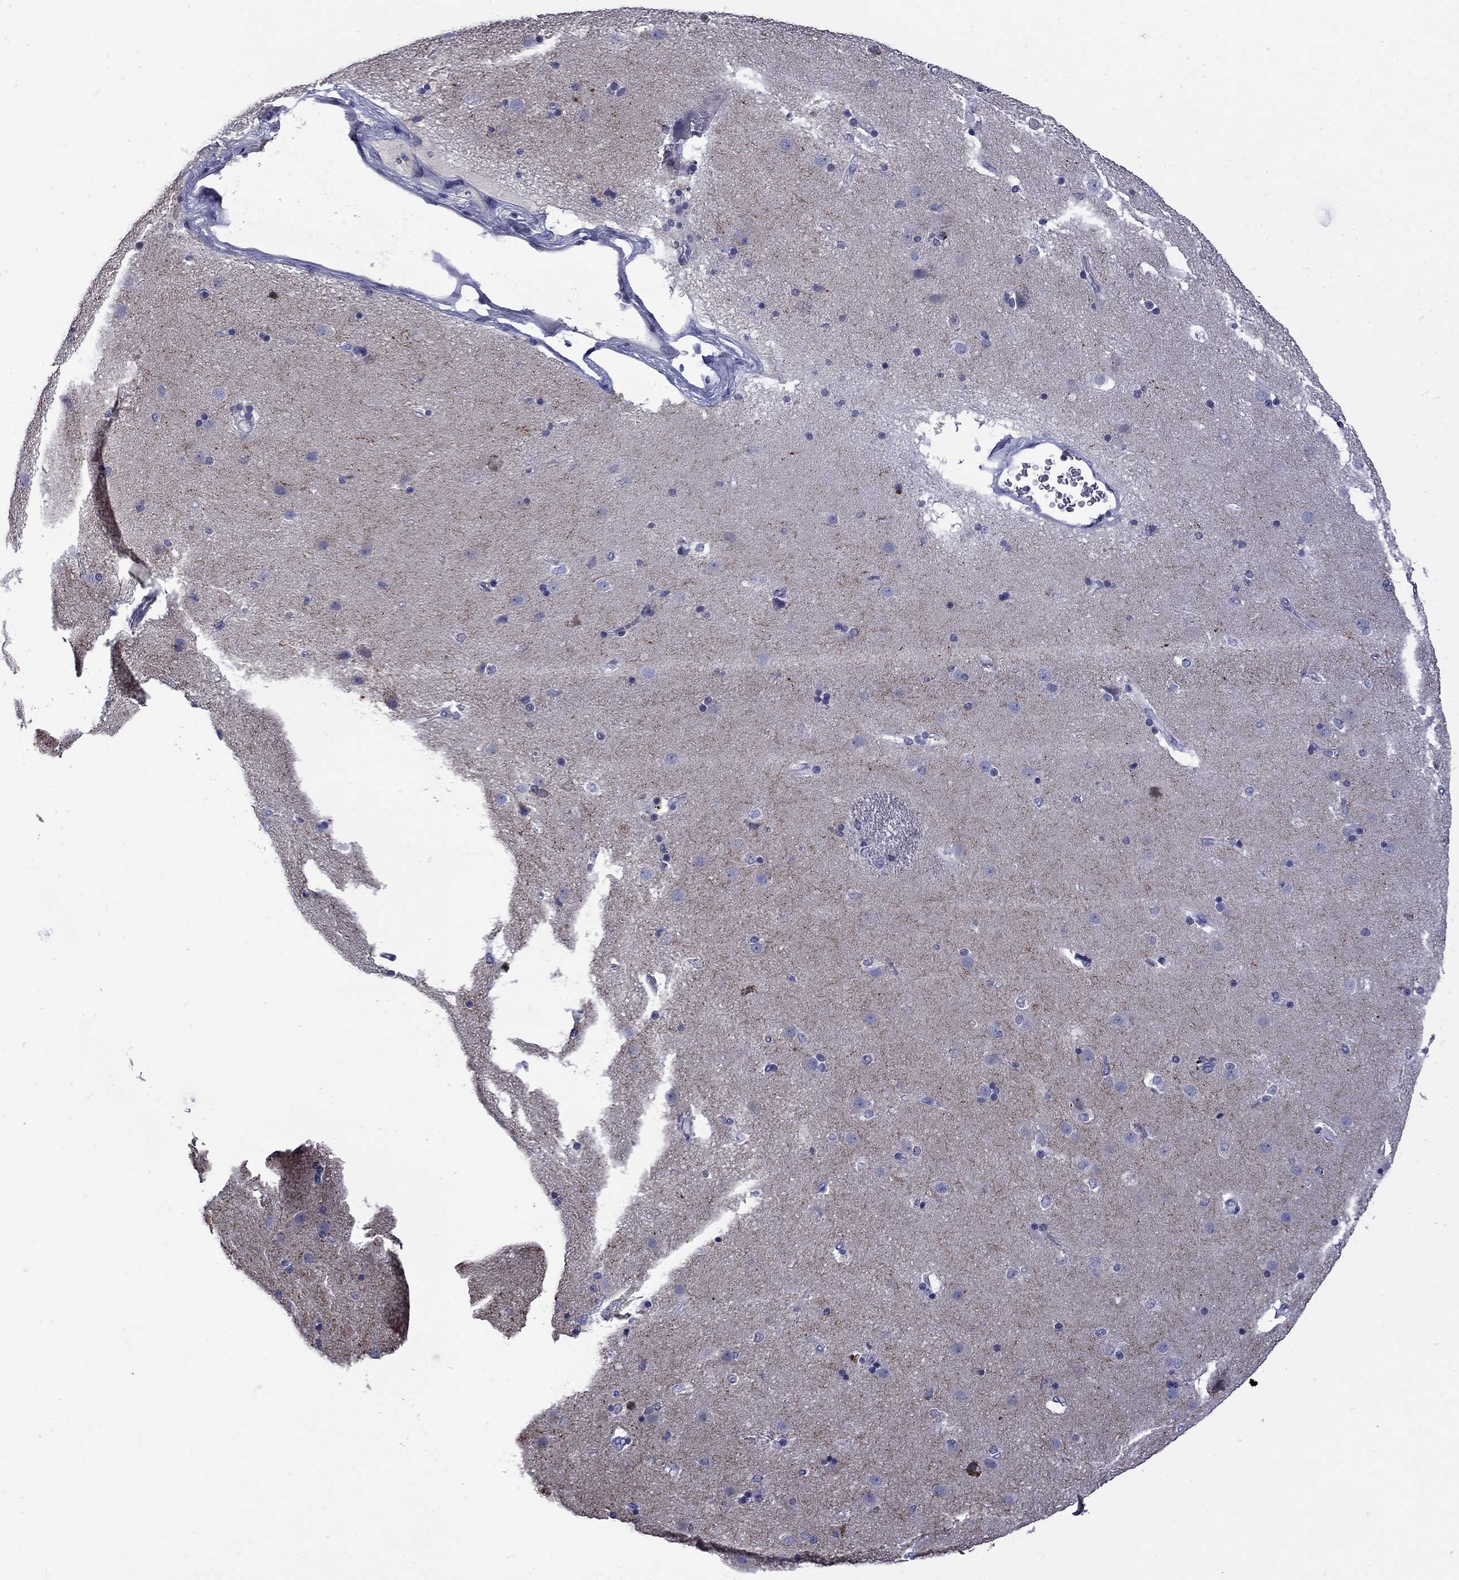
{"staining": {"intensity": "negative", "quantity": "none", "location": "none"}, "tissue": "caudate", "cell_type": "Glial cells", "image_type": "normal", "snomed": [{"axis": "morphology", "description": "Normal tissue, NOS"}, {"axis": "topography", "description": "Lateral ventricle wall"}], "caption": "This photomicrograph is of benign caudate stained with immunohistochemistry (IHC) to label a protein in brown with the nuclei are counter-stained blue. There is no expression in glial cells.", "gene": "MGARP", "patient": {"sex": "female", "age": 71}}